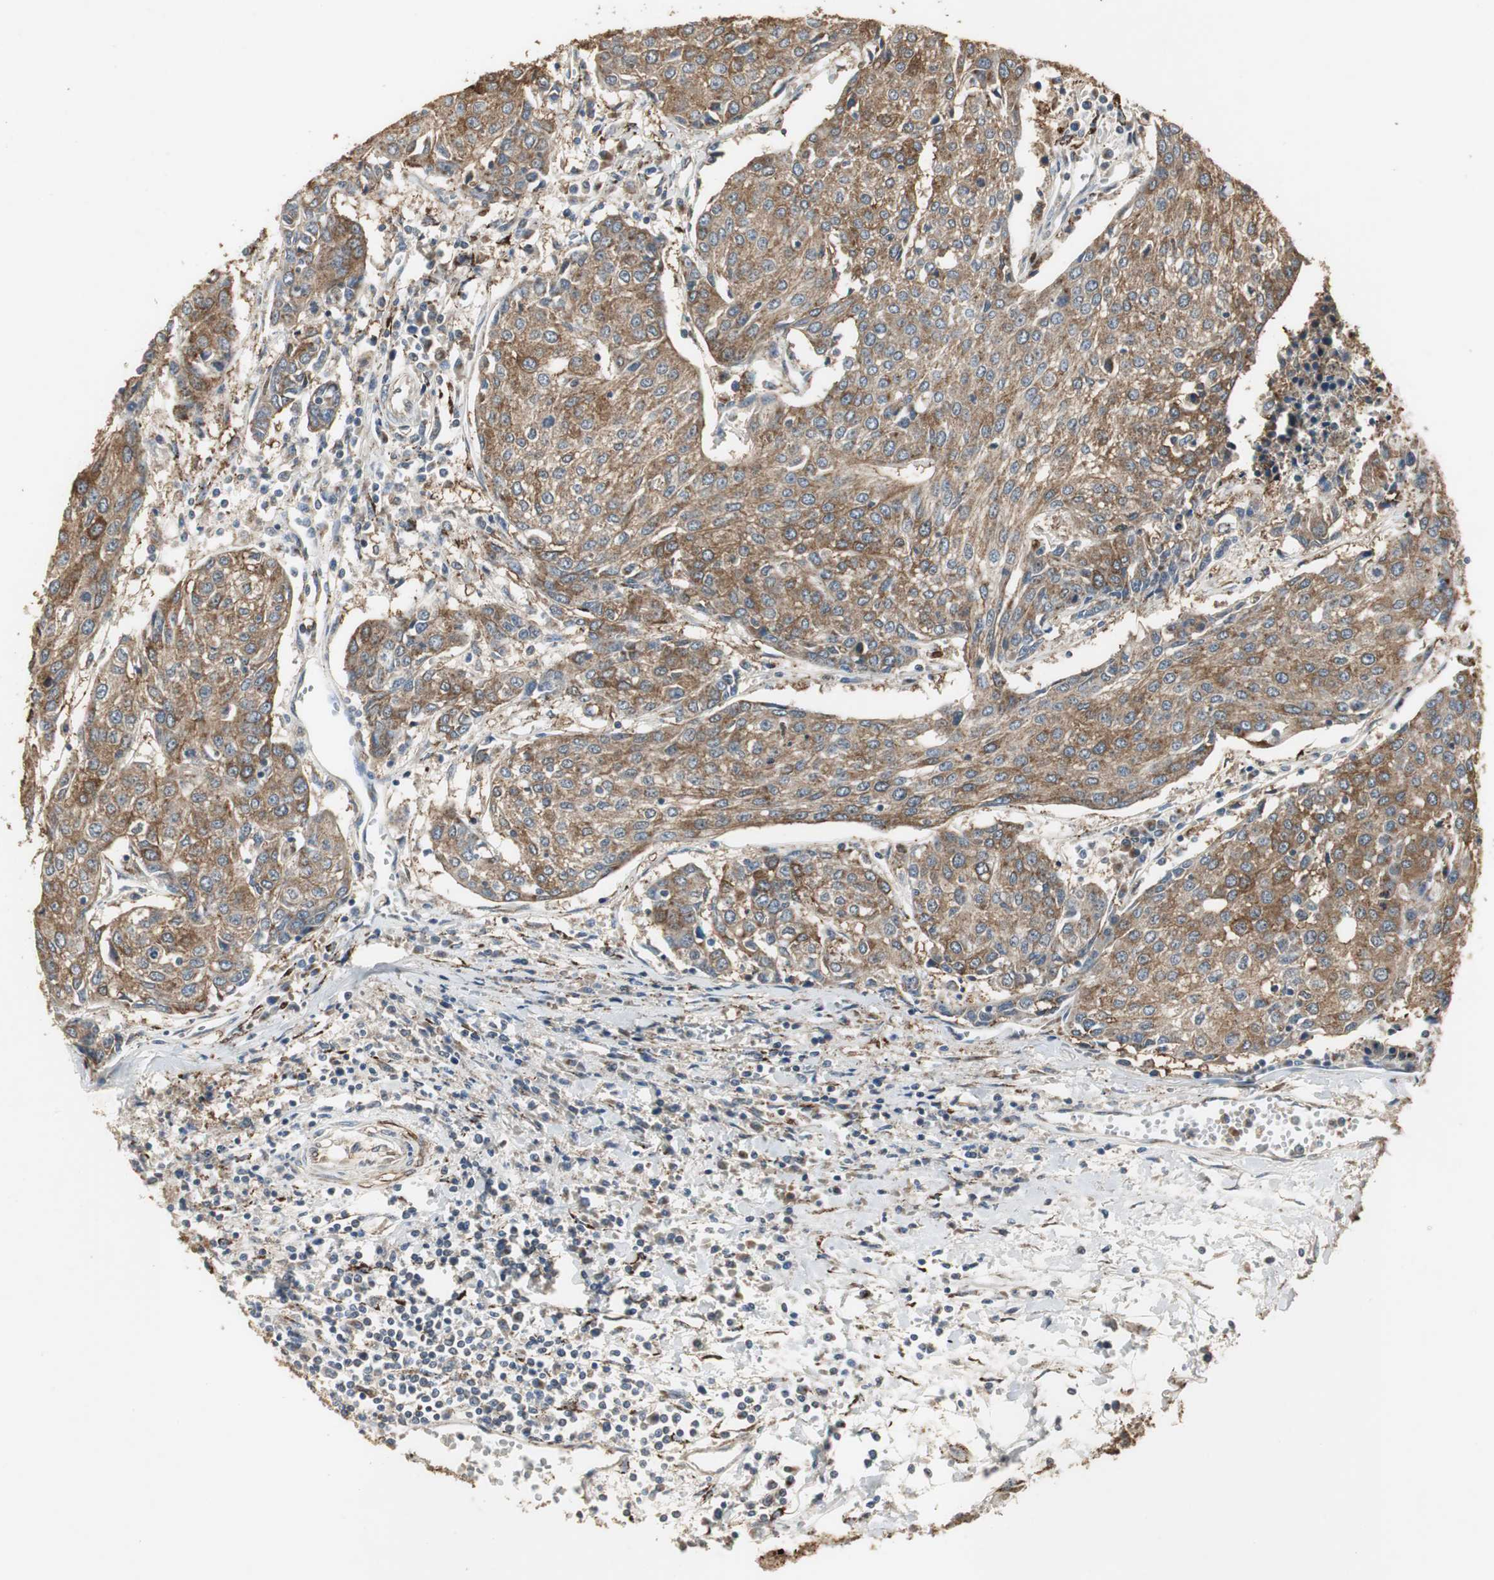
{"staining": {"intensity": "moderate", "quantity": ">75%", "location": "cytoplasmic/membranous"}, "tissue": "urothelial cancer", "cell_type": "Tumor cells", "image_type": "cancer", "snomed": [{"axis": "morphology", "description": "Urothelial carcinoma, High grade"}, {"axis": "topography", "description": "Urinary bladder"}], "caption": "Brown immunohistochemical staining in human urothelial carcinoma (high-grade) displays moderate cytoplasmic/membranous staining in about >75% of tumor cells.", "gene": "JTB", "patient": {"sex": "female", "age": 85}}